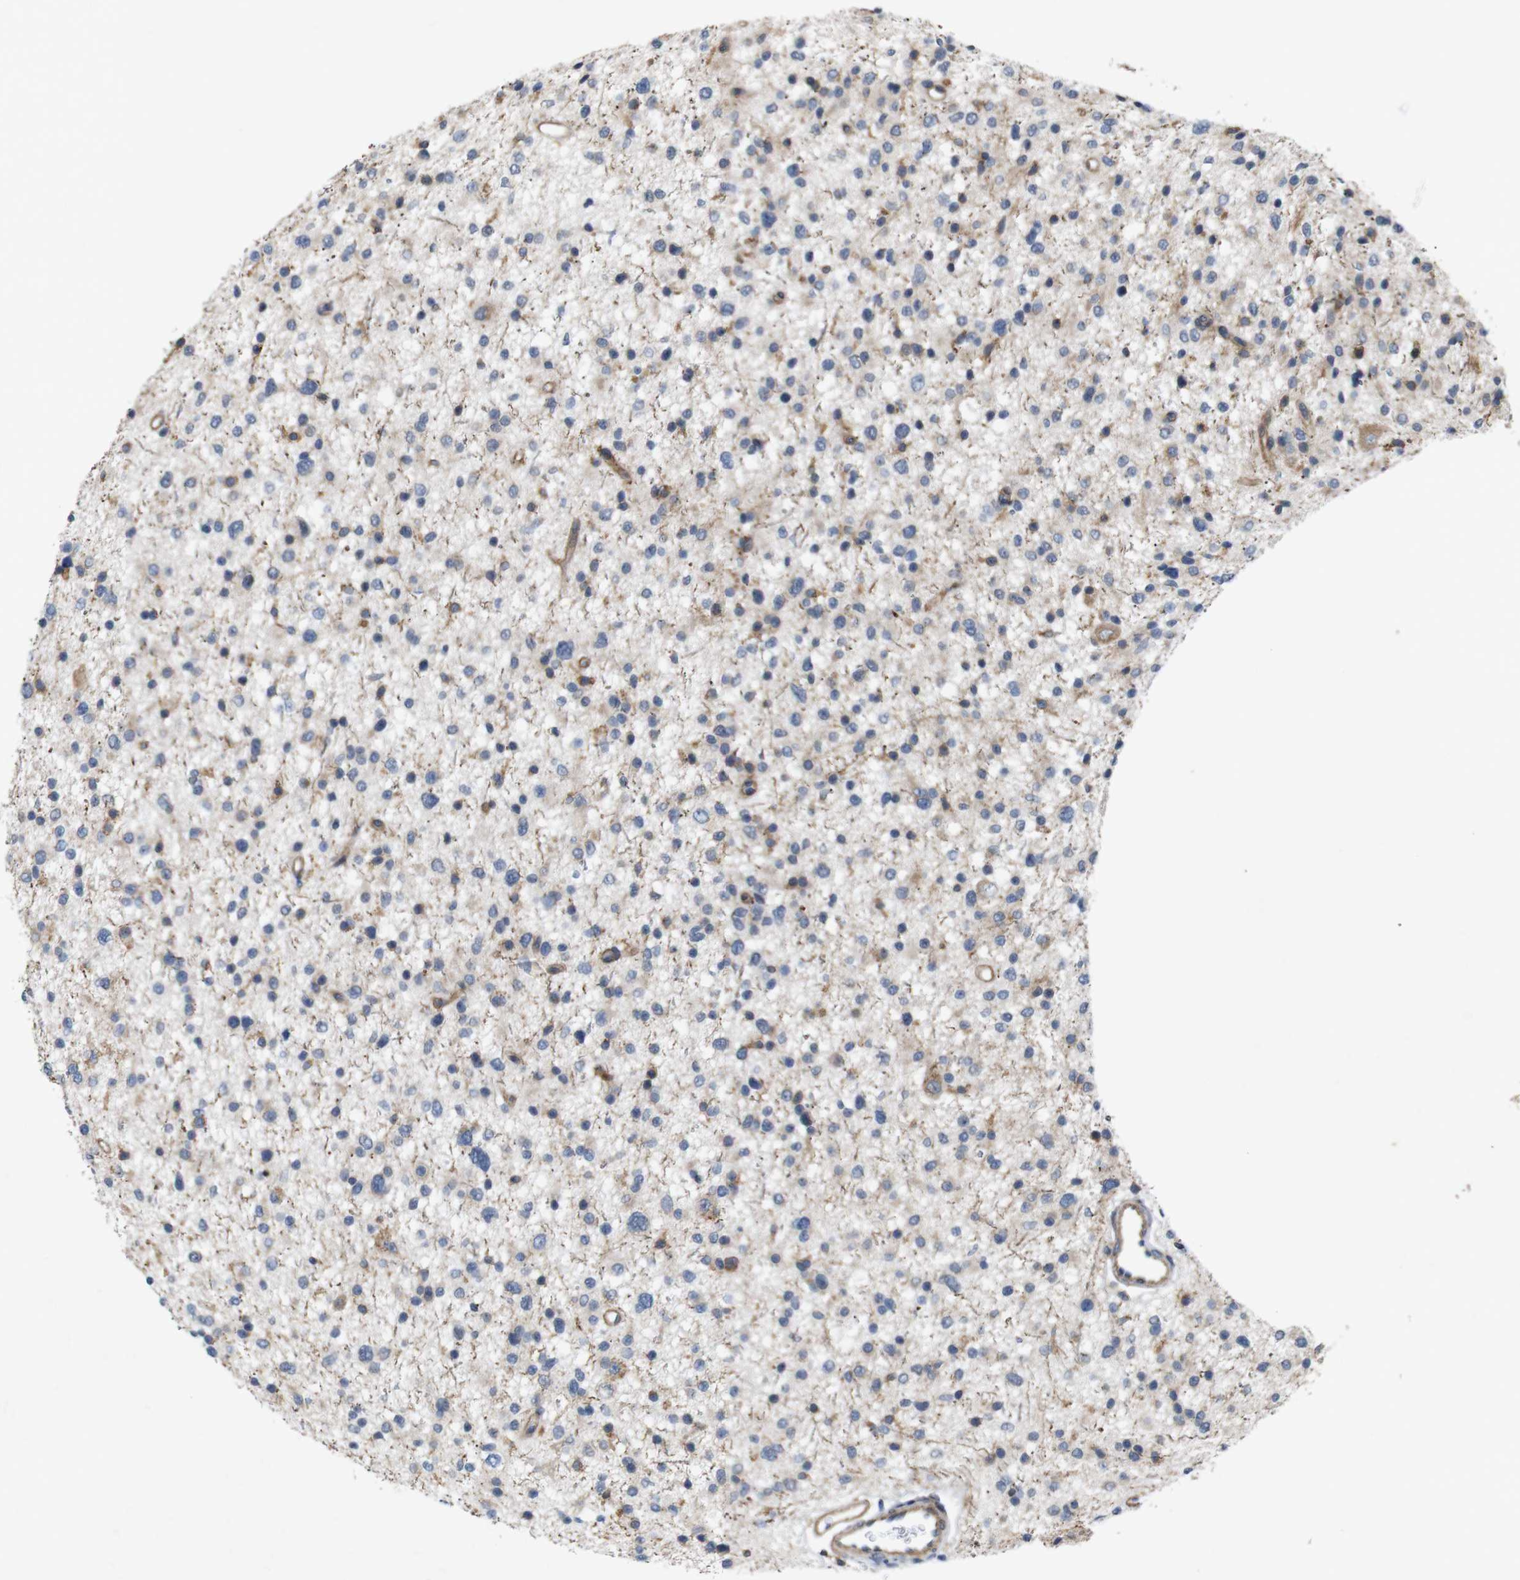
{"staining": {"intensity": "moderate", "quantity": "<25%", "location": "cytoplasmic/membranous"}, "tissue": "glioma", "cell_type": "Tumor cells", "image_type": "cancer", "snomed": [{"axis": "morphology", "description": "Glioma, malignant, Low grade"}, {"axis": "topography", "description": "Brain"}], "caption": "This micrograph demonstrates immunohistochemistry (IHC) staining of malignant glioma (low-grade), with low moderate cytoplasmic/membranous staining in about <25% of tumor cells.", "gene": "SIGLEC8", "patient": {"sex": "female", "age": 37}}